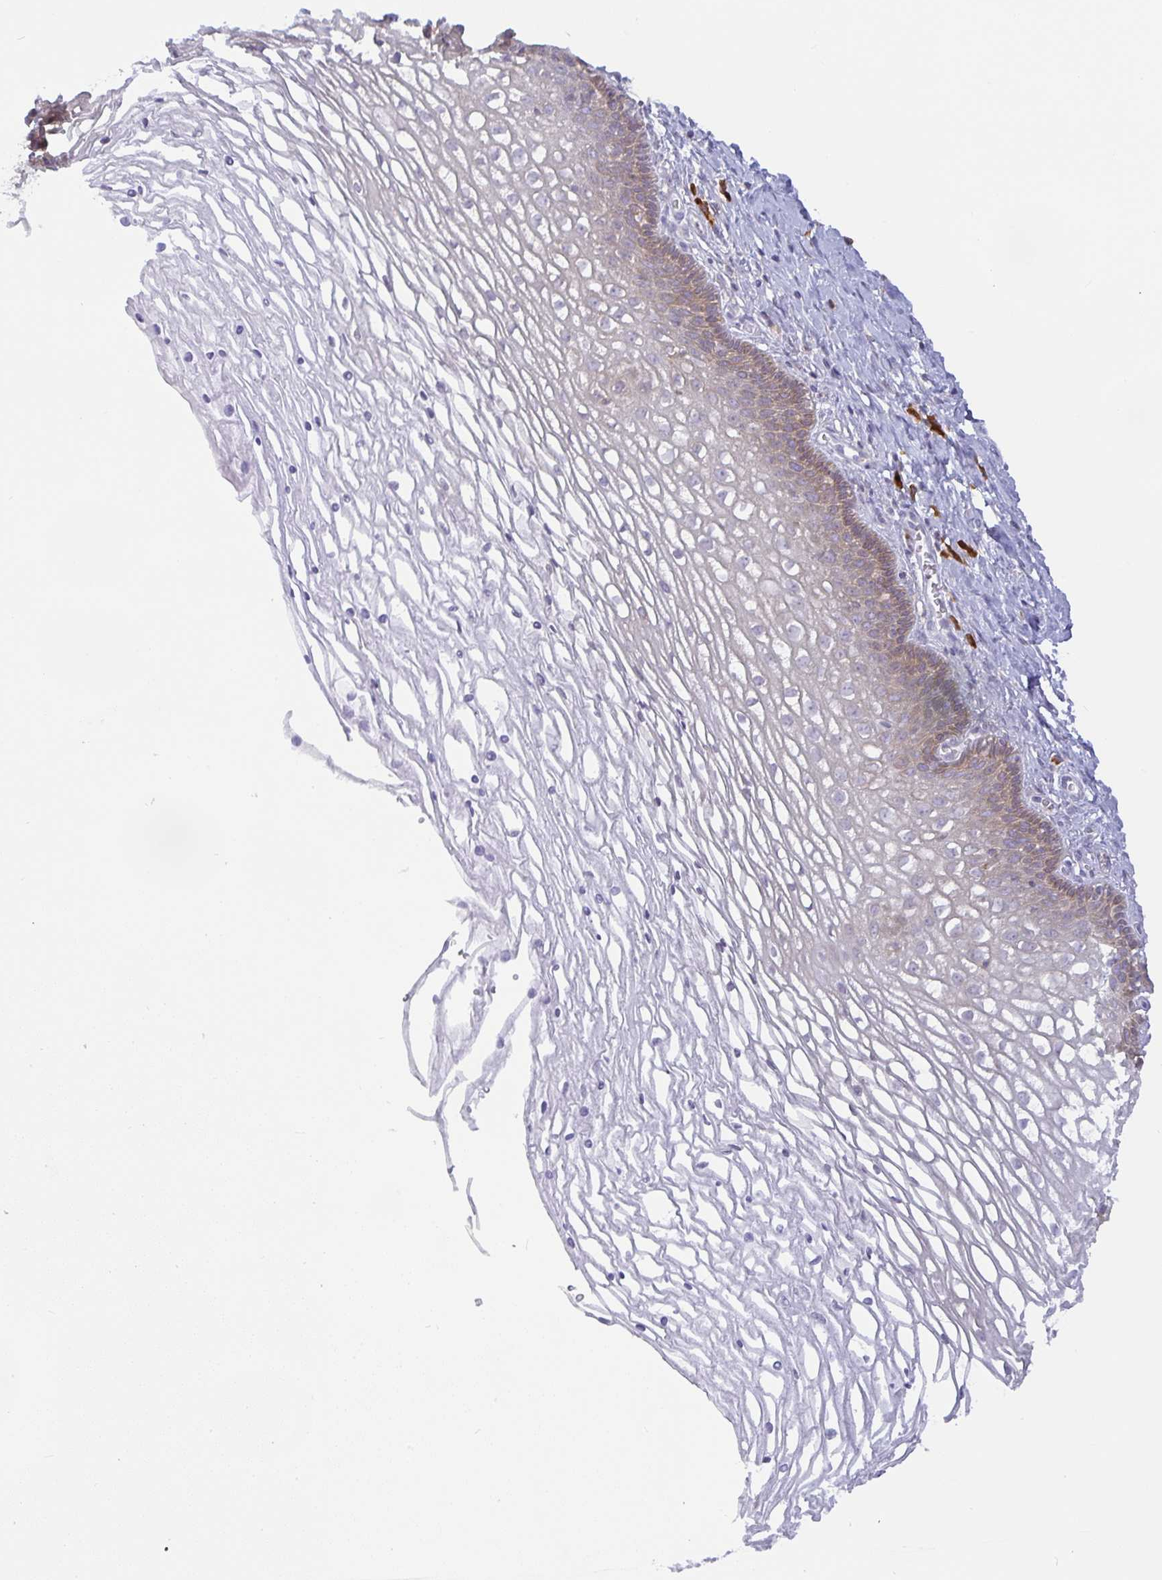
{"staining": {"intensity": "moderate", "quantity": ">75%", "location": "cytoplasmic/membranous"}, "tissue": "cervix", "cell_type": "Glandular cells", "image_type": "normal", "snomed": [{"axis": "morphology", "description": "Normal tissue, NOS"}, {"axis": "topography", "description": "Cervix"}], "caption": "Immunohistochemistry image of unremarkable cervix: cervix stained using immunohistochemistry (IHC) shows medium levels of moderate protein expression localized specifically in the cytoplasmic/membranous of glandular cells, appearing as a cytoplasmic/membranous brown color.", "gene": "DERL2", "patient": {"sex": "female", "age": 36}}